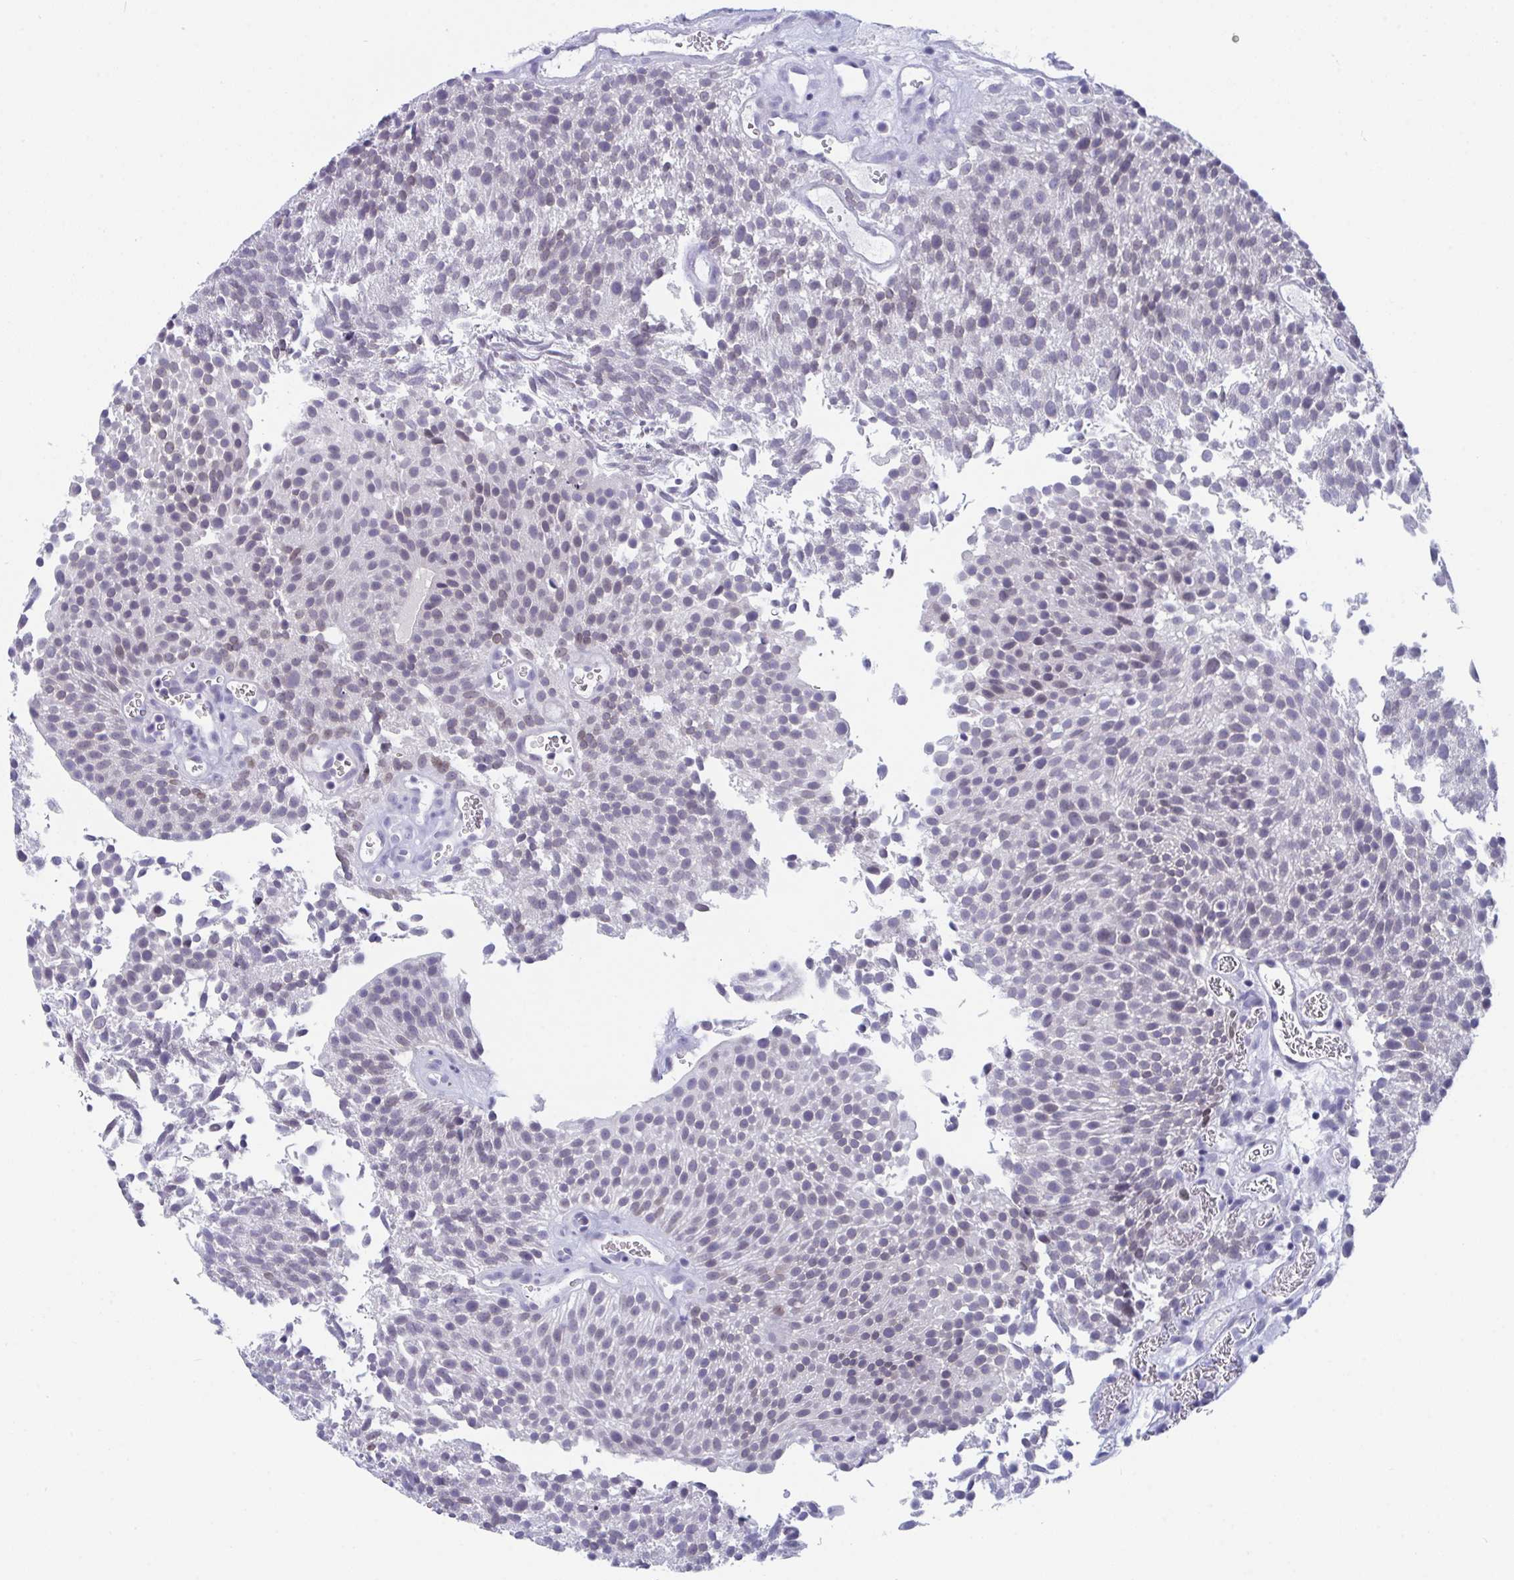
{"staining": {"intensity": "weak", "quantity": "25%-75%", "location": "nuclear"}, "tissue": "urothelial cancer", "cell_type": "Tumor cells", "image_type": "cancer", "snomed": [{"axis": "morphology", "description": "Urothelial carcinoma, Low grade"}, {"axis": "topography", "description": "Urinary bladder"}], "caption": "The image exhibits immunohistochemical staining of low-grade urothelial carcinoma. There is weak nuclear staining is appreciated in about 25%-75% of tumor cells.", "gene": "BMAL2", "patient": {"sex": "female", "age": 79}}